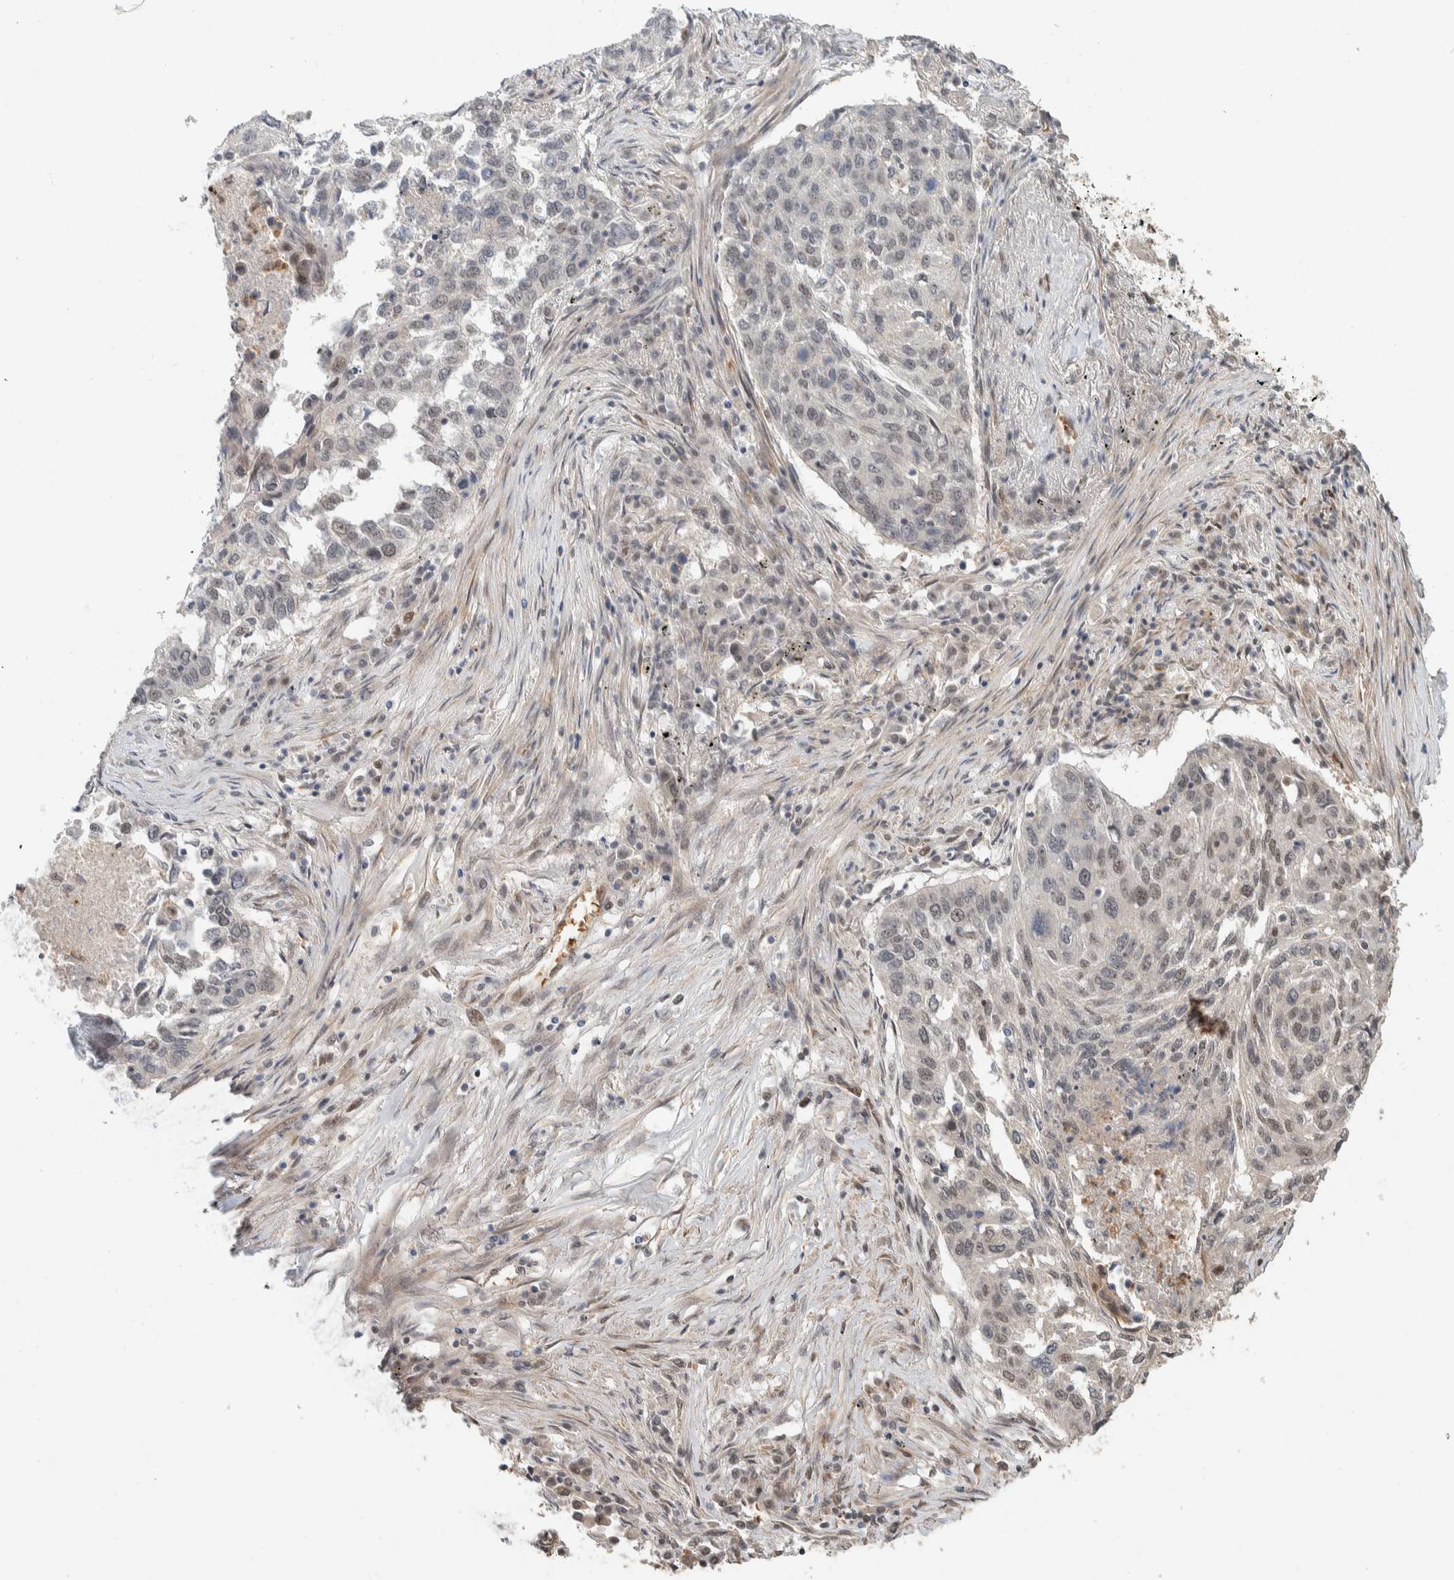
{"staining": {"intensity": "weak", "quantity": "25%-75%", "location": "nuclear"}, "tissue": "lung cancer", "cell_type": "Tumor cells", "image_type": "cancer", "snomed": [{"axis": "morphology", "description": "Squamous cell carcinoma, NOS"}, {"axis": "topography", "description": "Lung"}], "caption": "The histopathology image shows staining of lung squamous cell carcinoma, revealing weak nuclear protein positivity (brown color) within tumor cells.", "gene": "ZBTB2", "patient": {"sex": "female", "age": 63}}